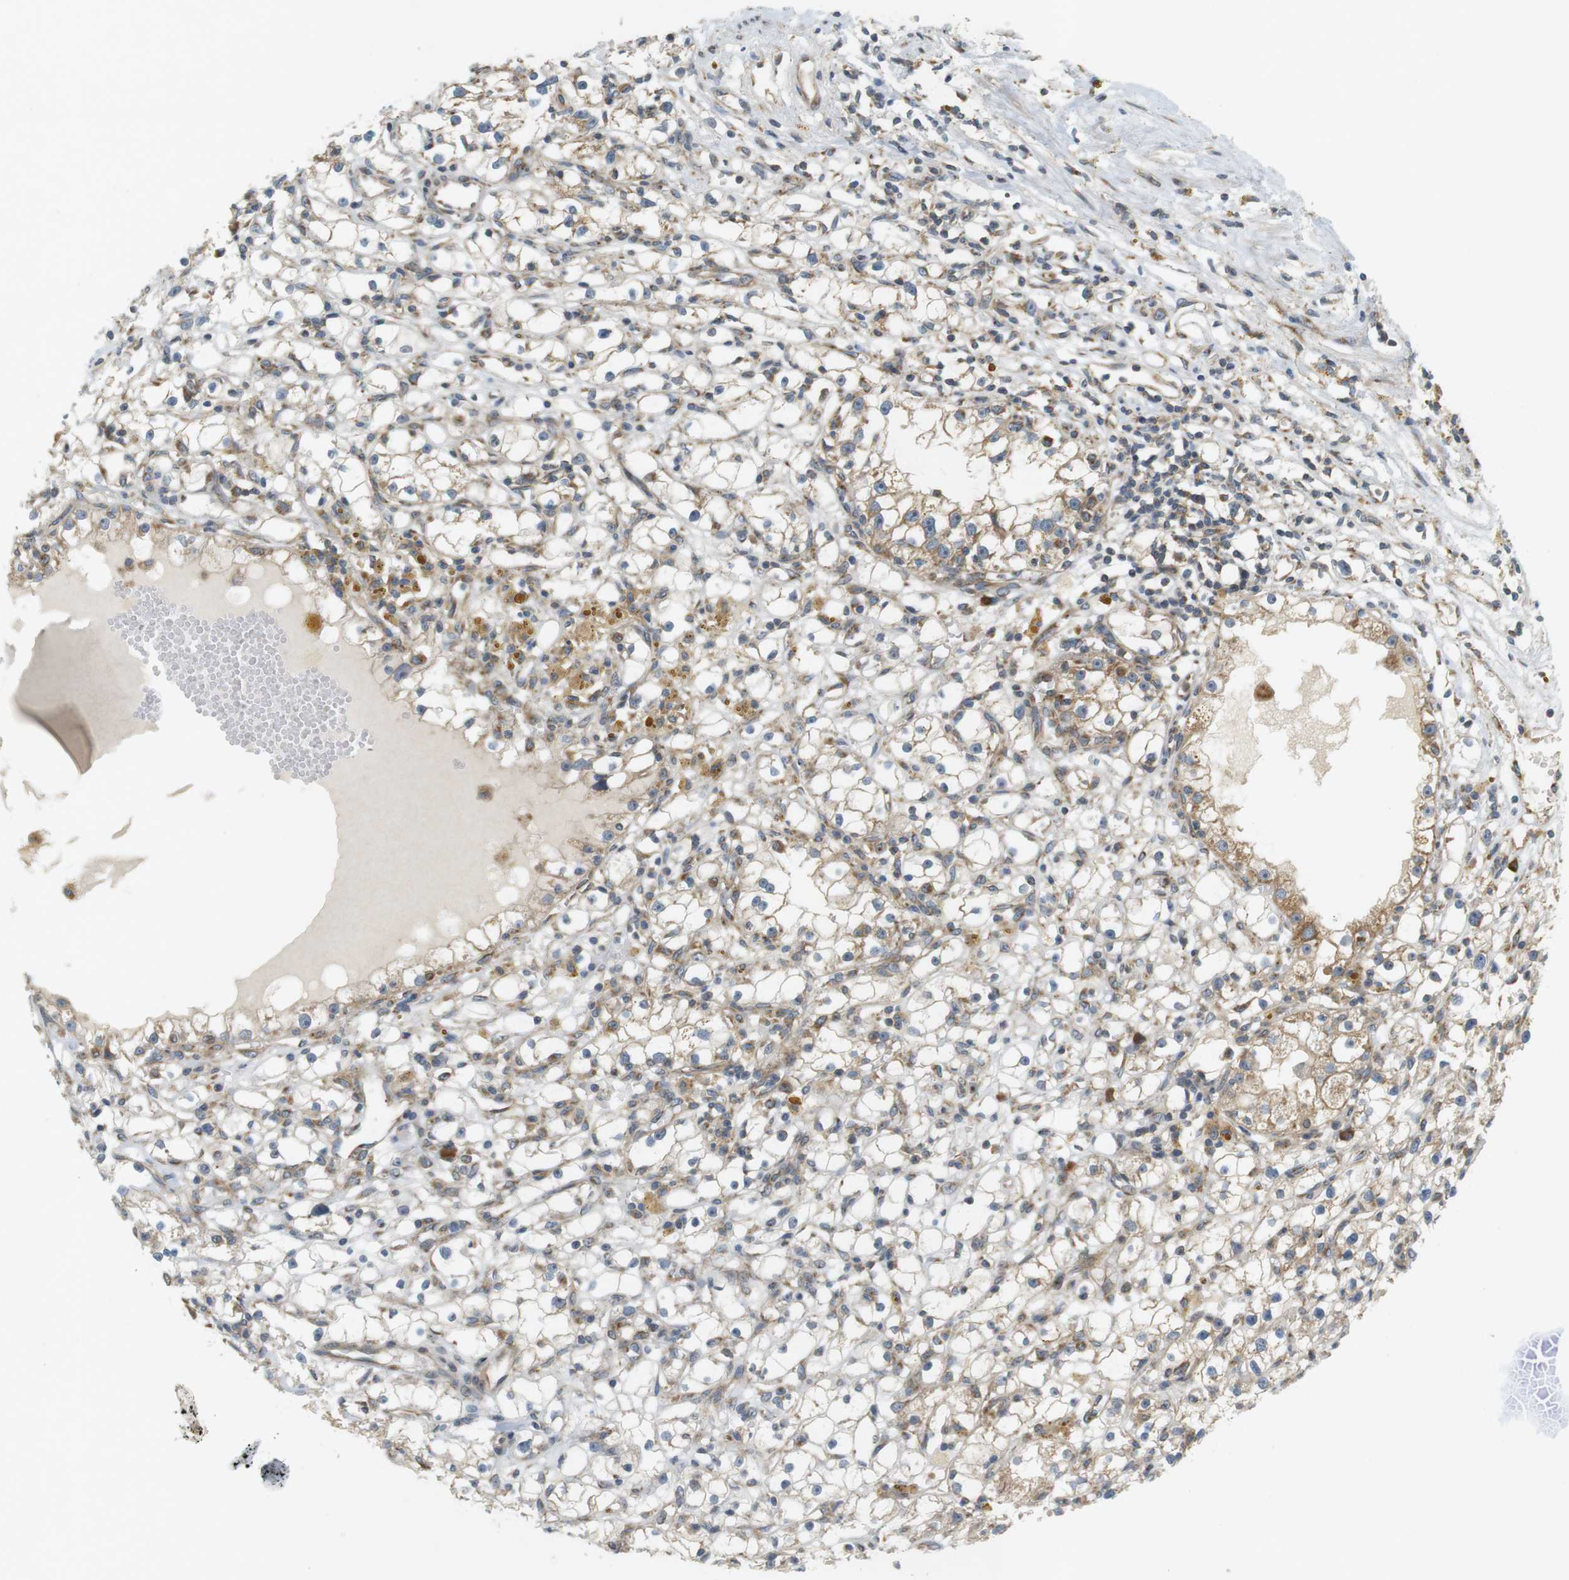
{"staining": {"intensity": "weak", "quantity": "25%-75%", "location": "cytoplasmic/membranous"}, "tissue": "renal cancer", "cell_type": "Tumor cells", "image_type": "cancer", "snomed": [{"axis": "morphology", "description": "Adenocarcinoma, NOS"}, {"axis": "topography", "description": "Kidney"}], "caption": "Immunohistochemical staining of human adenocarcinoma (renal) exhibits low levels of weak cytoplasmic/membranous protein expression in about 25%-75% of tumor cells.", "gene": "SLC41A1", "patient": {"sex": "male", "age": 56}}